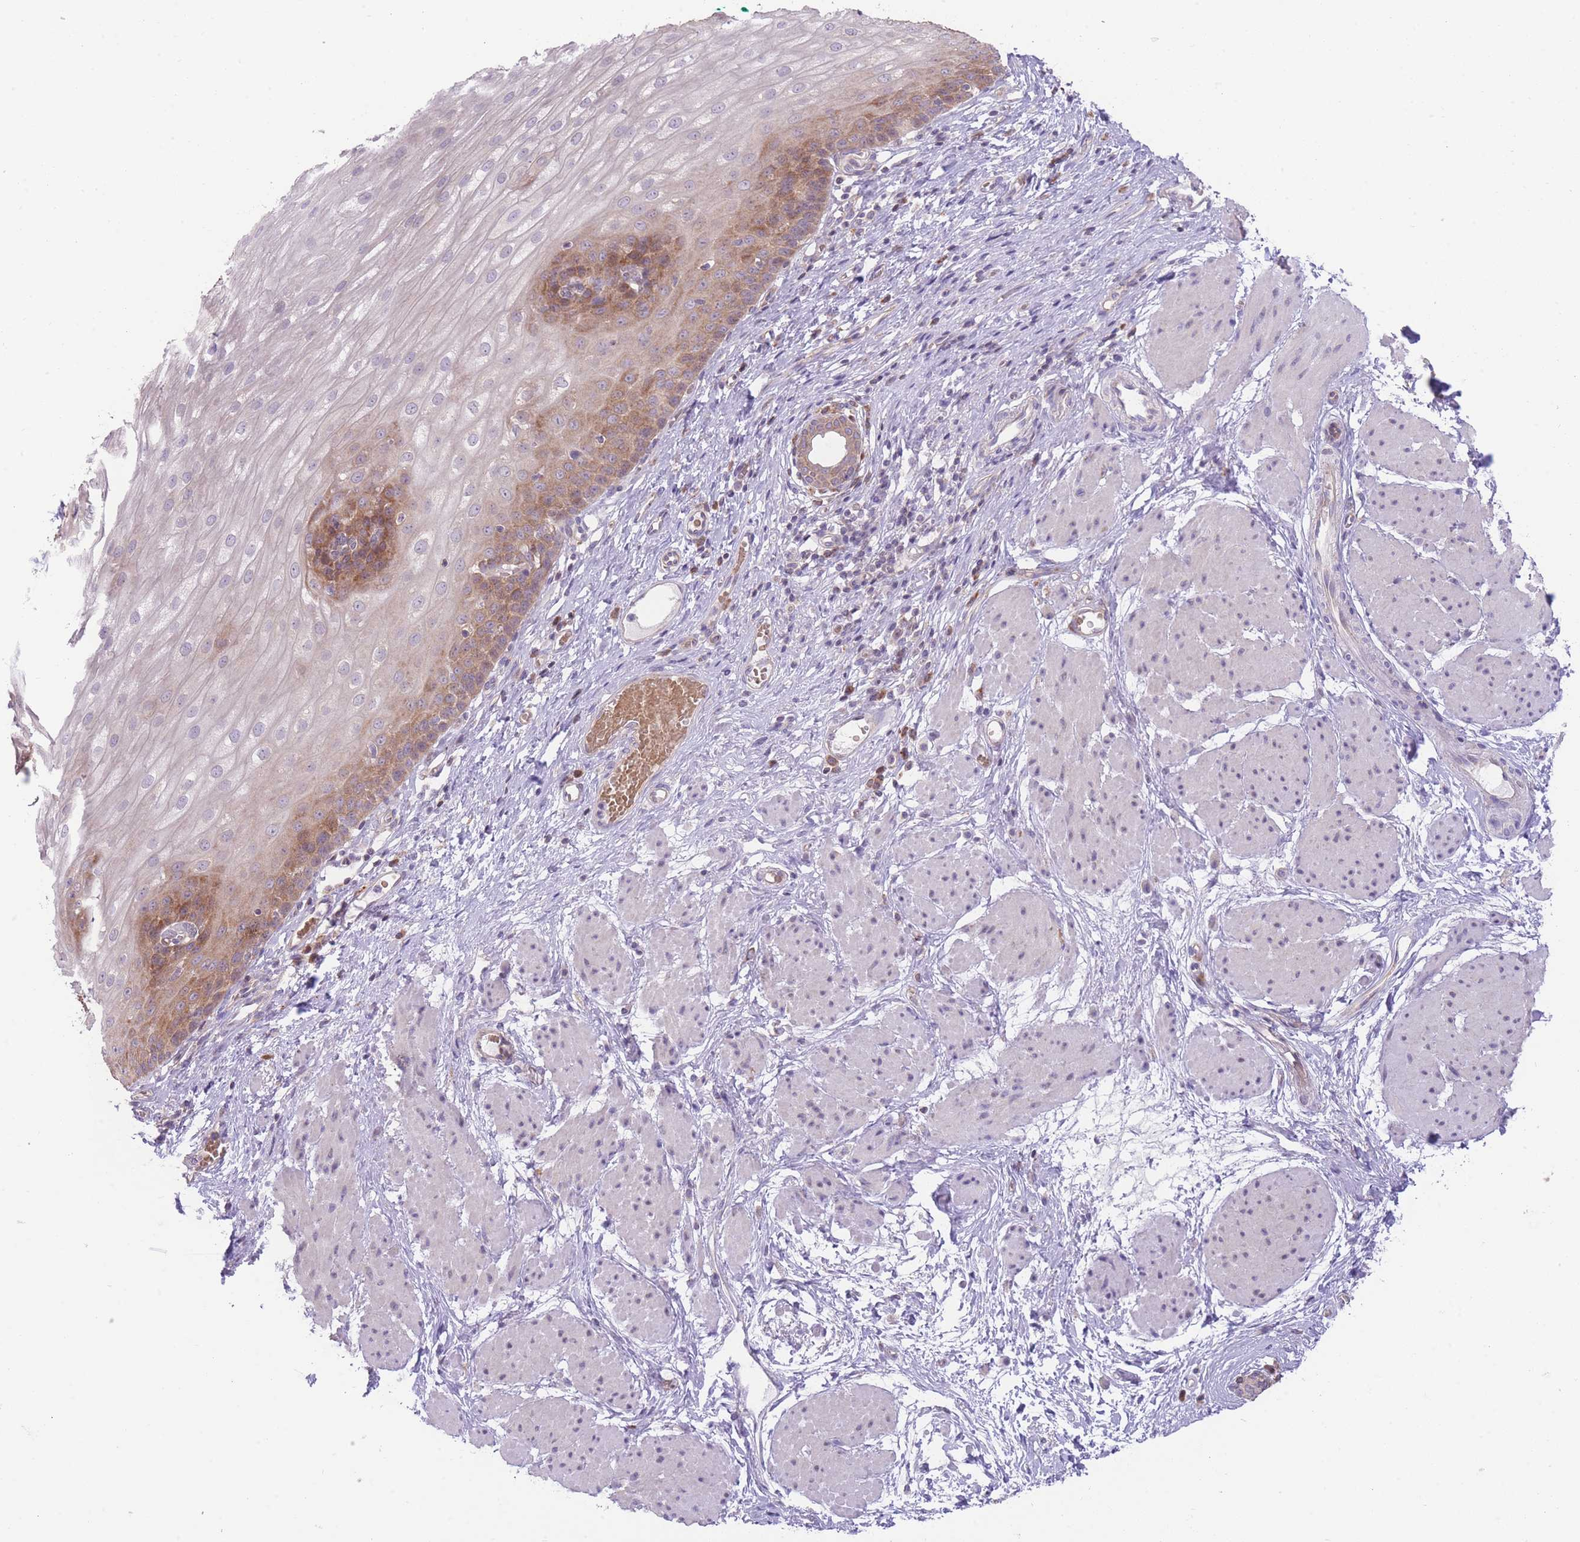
{"staining": {"intensity": "moderate", "quantity": ">75%", "location": "cytoplasmic/membranous"}, "tissue": "esophagus", "cell_type": "Squamous epithelial cells", "image_type": "normal", "snomed": [{"axis": "morphology", "description": "Normal tissue, NOS"}, {"axis": "topography", "description": "Esophagus"}], "caption": "The photomicrograph shows immunohistochemical staining of unremarkable esophagus. There is moderate cytoplasmic/membranous positivity is appreciated in approximately >75% of squamous epithelial cells.", "gene": "BOLA2B", "patient": {"sex": "male", "age": 69}}